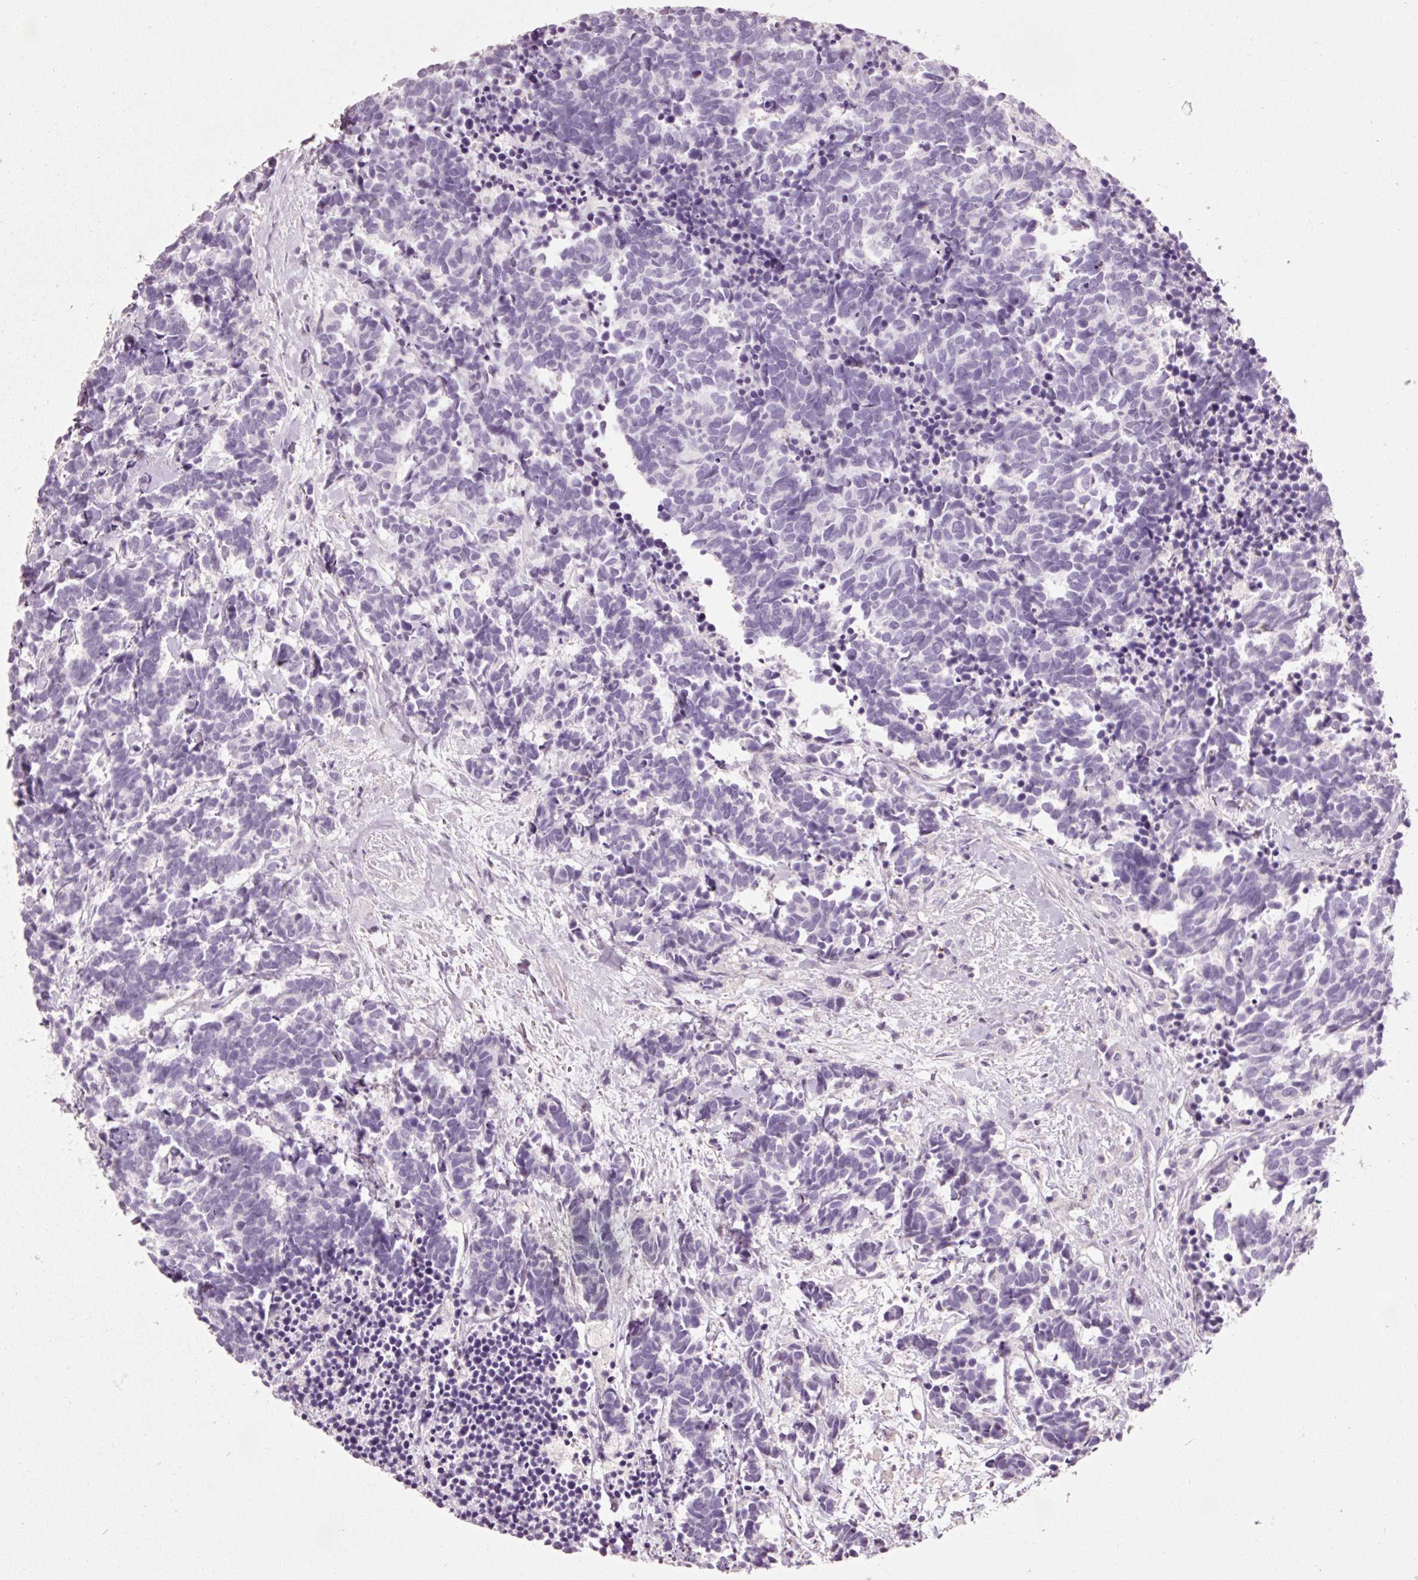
{"staining": {"intensity": "negative", "quantity": "none", "location": "none"}, "tissue": "carcinoid", "cell_type": "Tumor cells", "image_type": "cancer", "snomed": [{"axis": "morphology", "description": "Carcinoma, NOS"}, {"axis": "morphology", "description": "Carcinoid, malignant, NOS"}, {"axis": "topography", "description": "Prostate"}], "caption": "Carcinoid was stained to show a protein in brown. There is no significant staining in tumor cells.", "gene": "MUC5AC", "patient": {"sex": "male", "age": 57}}